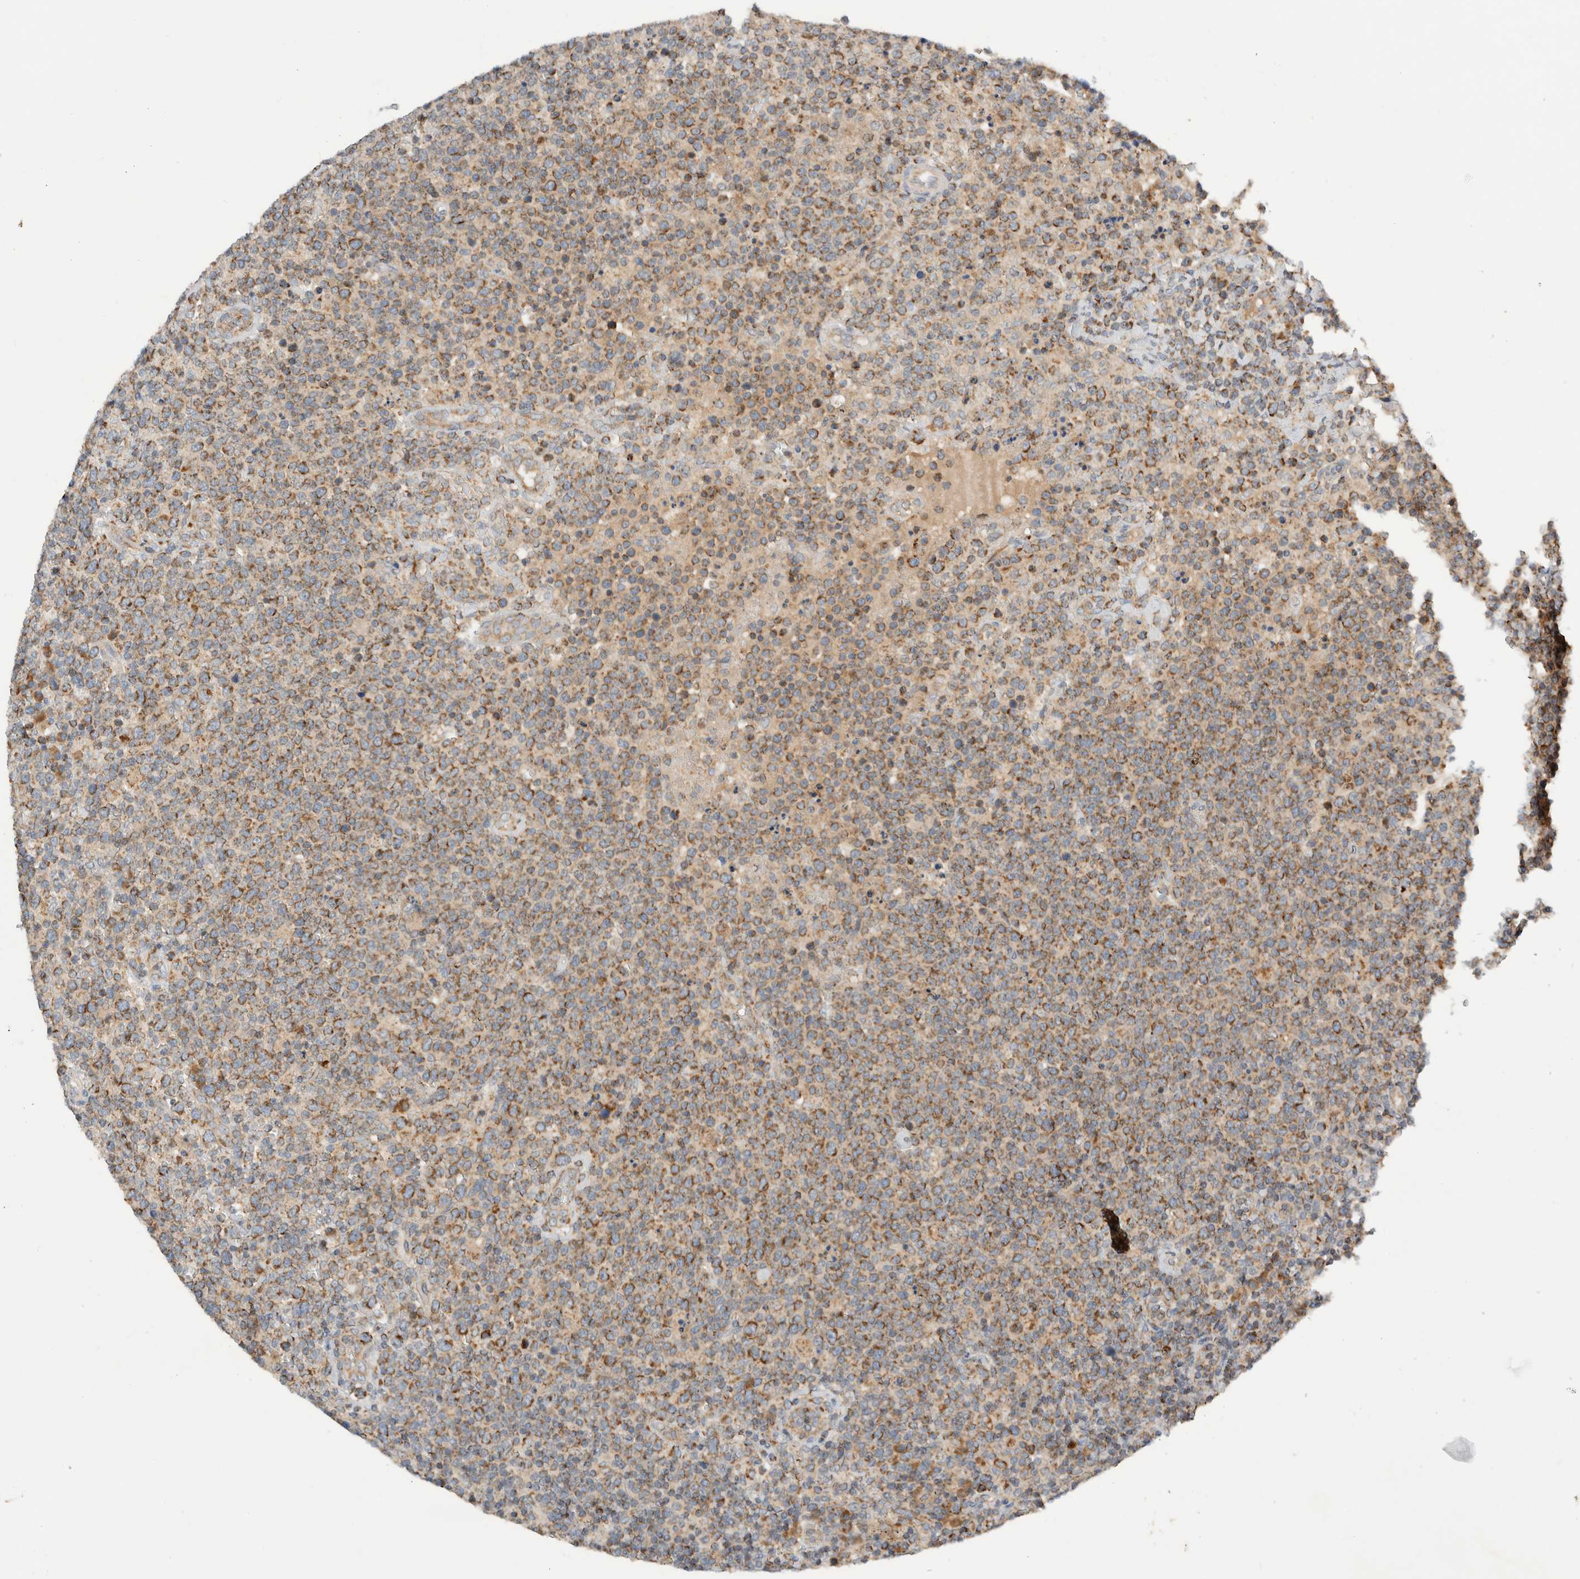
{"staining": {"intensity": "moderate", "quantity": ">75%", "location": "cytoplasmic/membranous"}, "tissue": "lymphoma", "cell_type": "Tumor cells", "image_type": "cancer", "snomed": [{"axis": "morphology", "description": "Malignant lymphoma, non-Hodgkin's type, High grade"}, {"axis": "topography", "description": "Lymph node"}], "caption": "This photomicrograph displays immunohistochemistry staining of malignant lymphoma, non-Hodgkin's type (high-grade), with medium moderate cytoplasmic/membranous staining in approximately >75% of tumor cells.", "gene": "AMPD1", "patient": {"sex": "male", "age": 61}}